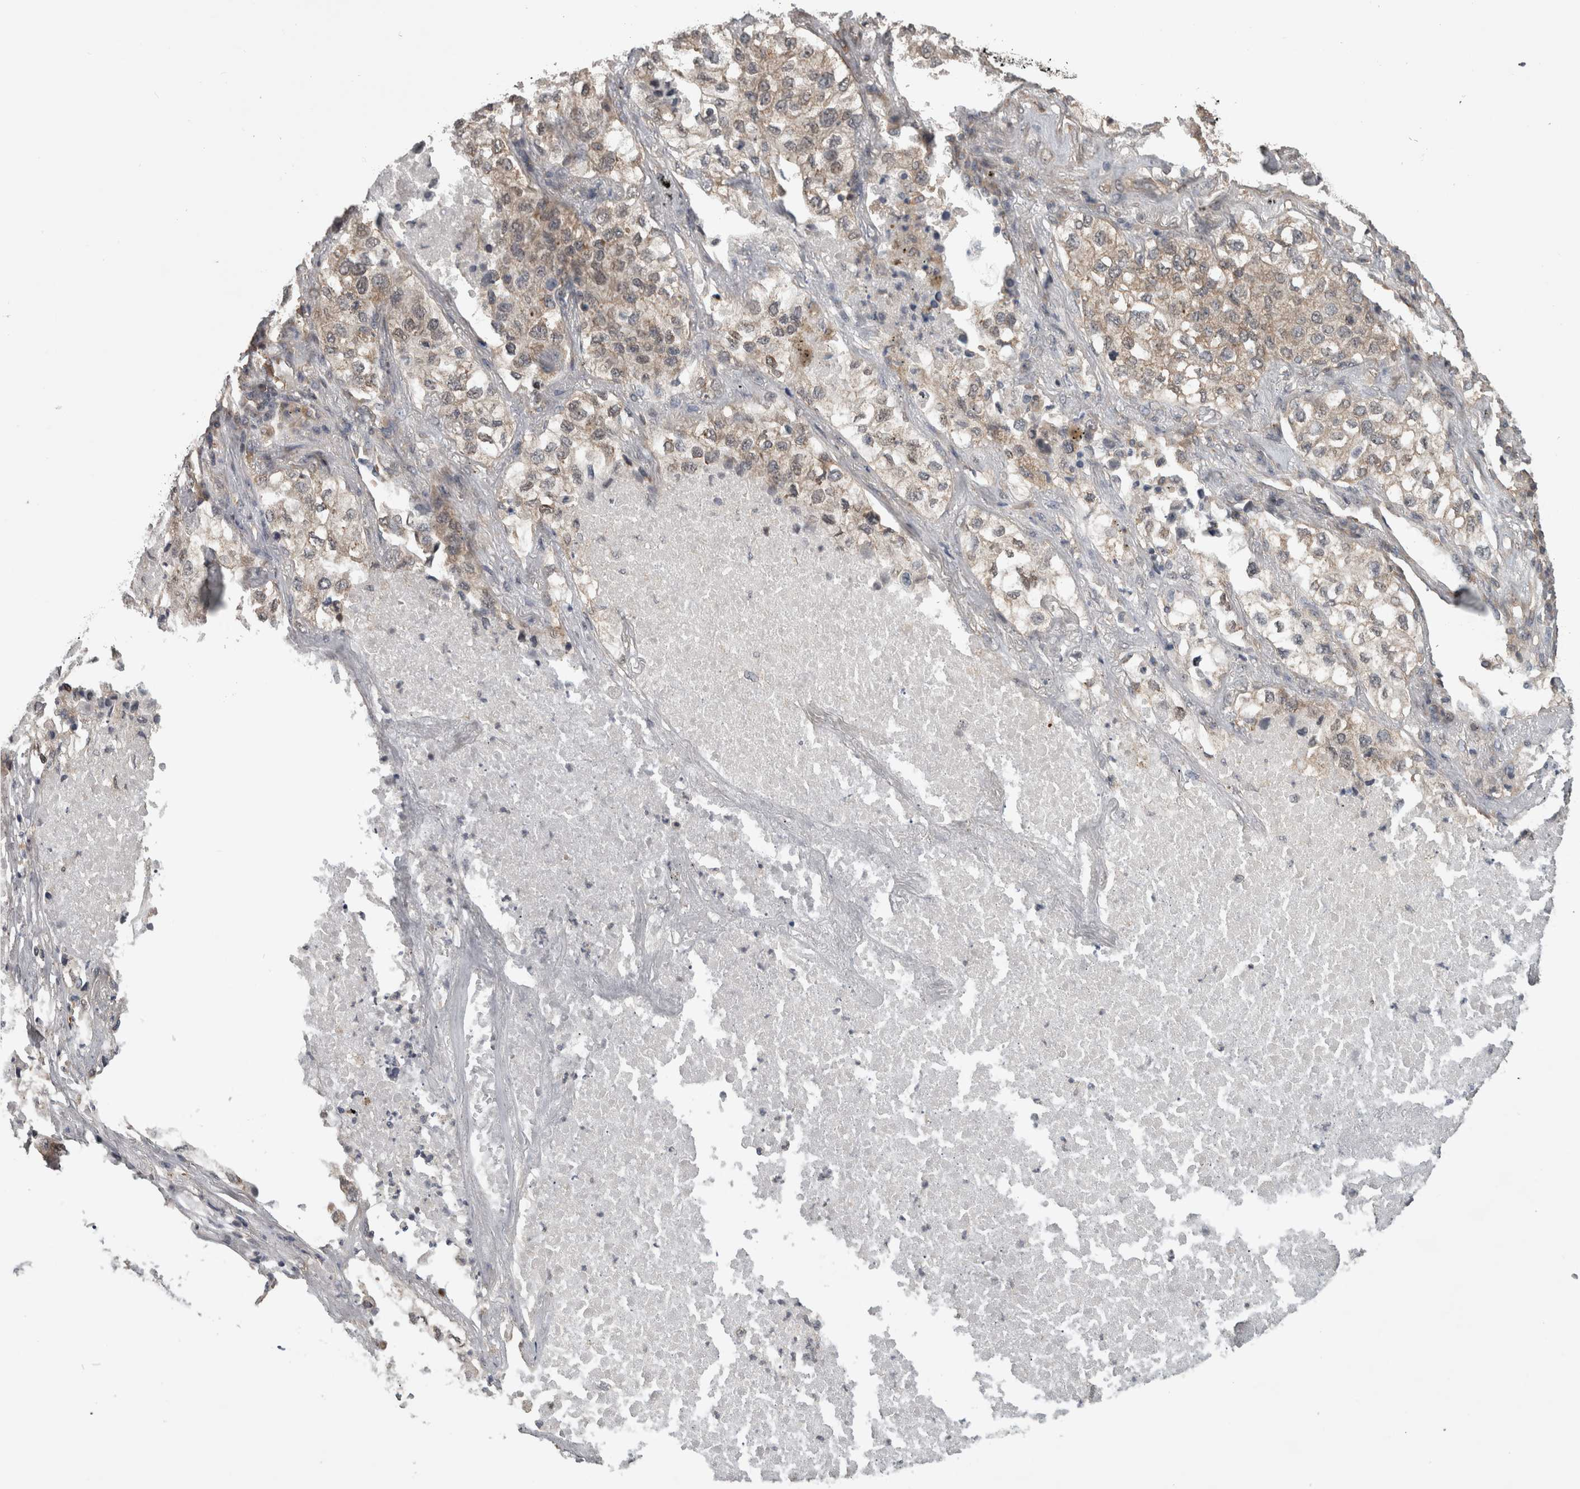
{"staining": {"intensity": "weak", "quantity": "<25%", "location": "cytoplasmic/membranous"}, "tissue": "lung cancer", "cell_type": "Tumor cells", "image_type": "cancer", "snomed": [{"axis": "morphology", "description": "Adenocarcinoma, NOS"}, {"axis": "topography", "description": "Lung"}], "caption": "Histopathology image shows no protein expression in tumor cells of adenocarcinoma (lung) tissue.", "gene": "ATXN2", "patient": {"sex": "male", "age": 63}}